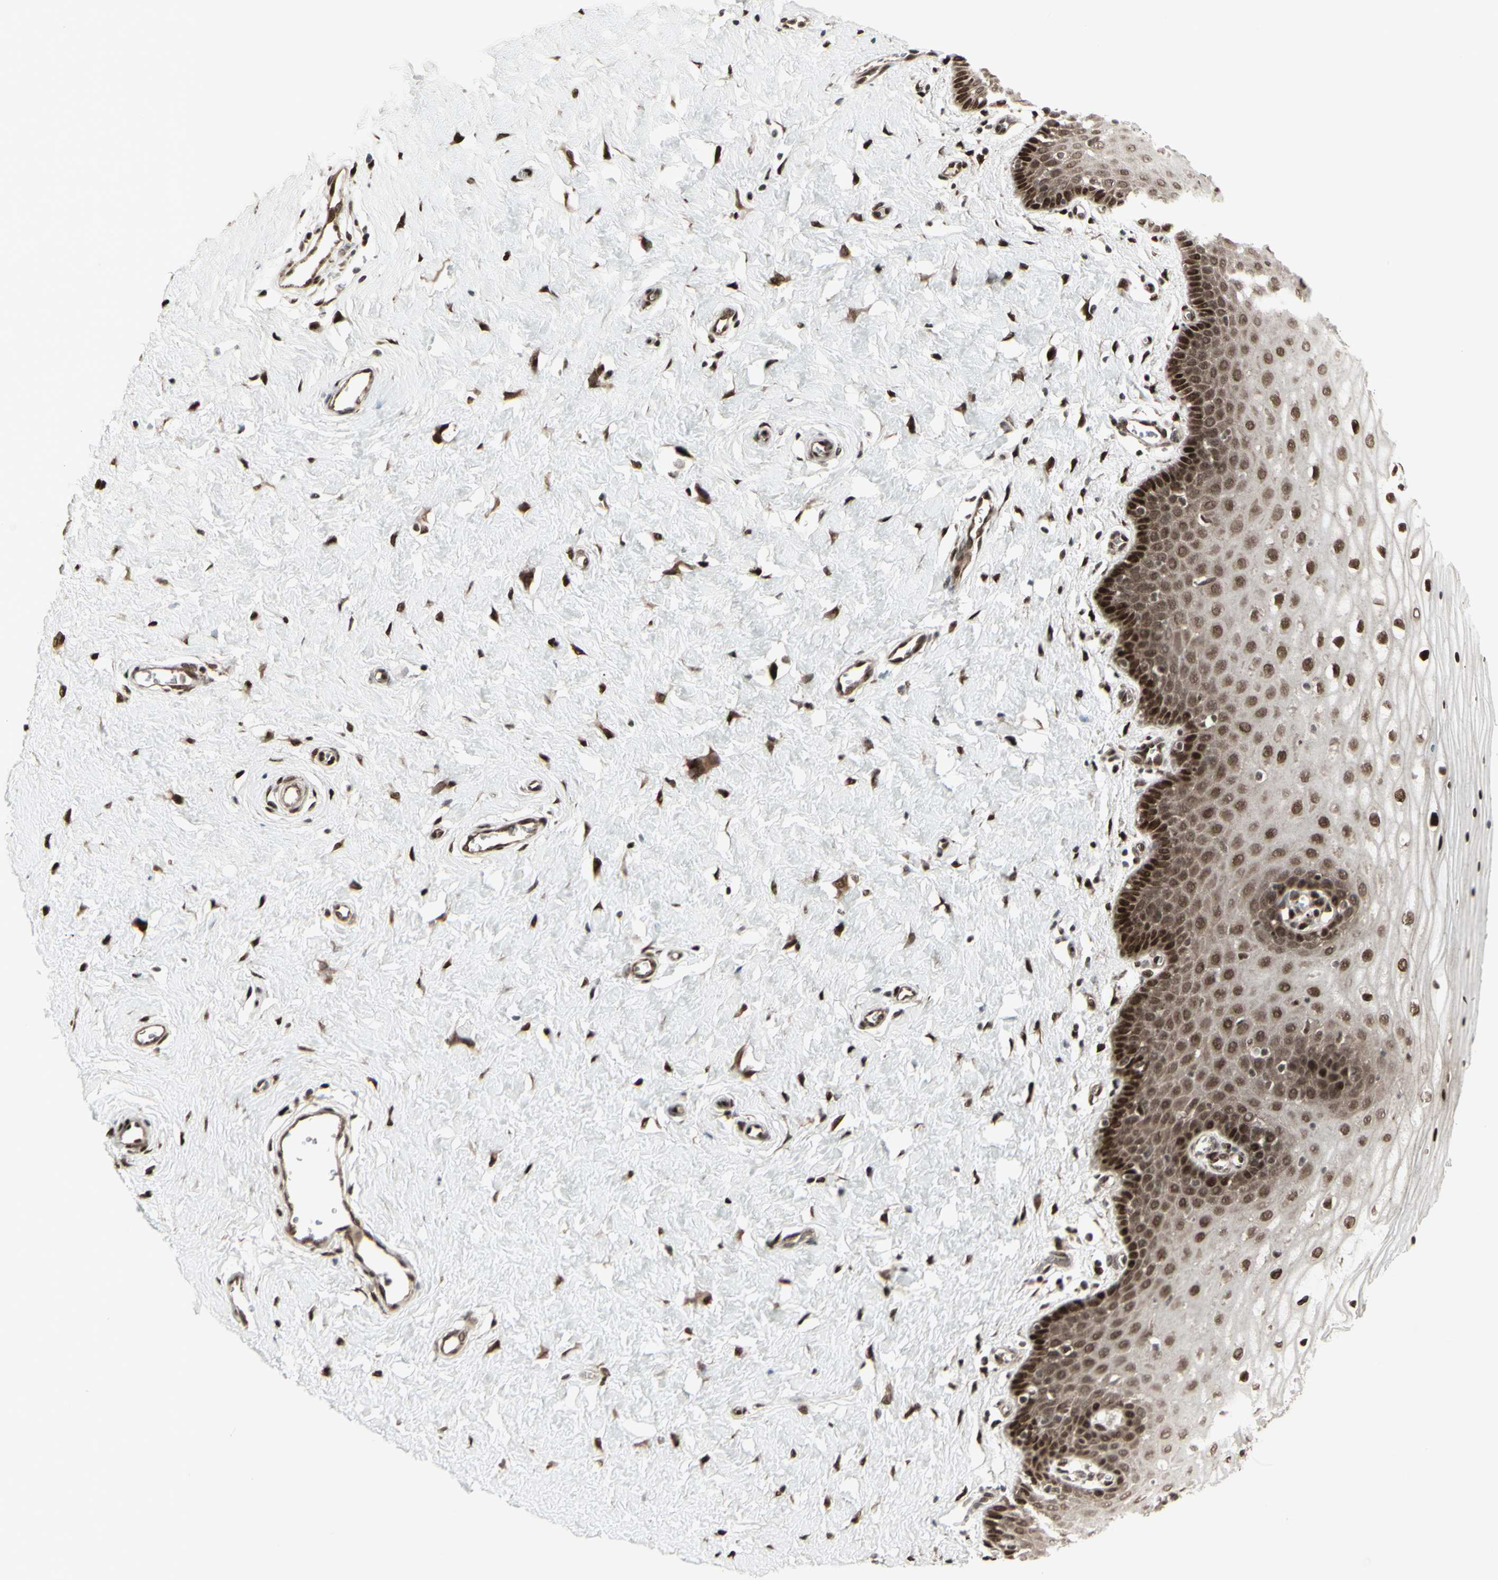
{"staining": {"intensity": "strong", "quantity": ">75%", "location": "cytoplasmic/membranous,nuclear"}, "tissue": "cervix", "cell_type": "Glandular cells", "image_type": "normal", "snomed": [{"axis": "morphology", "description": "Normal tissue, NOS"}, {"axis": "topography", "description": "Cervix"}], "caption": "IHC (DAB (3,3'-diaminobenzidine)) staining of normal human cervix reveals strong cytoplasmic/membranous,nuclear protein expression in approximately >75% of glandular cells. (DAB (3,3'-diaminobenzidine) IHC with brightfield microscopy, high magnification).", "gene": "CBX1", "patient": {"sex": "female", "age": 55}}